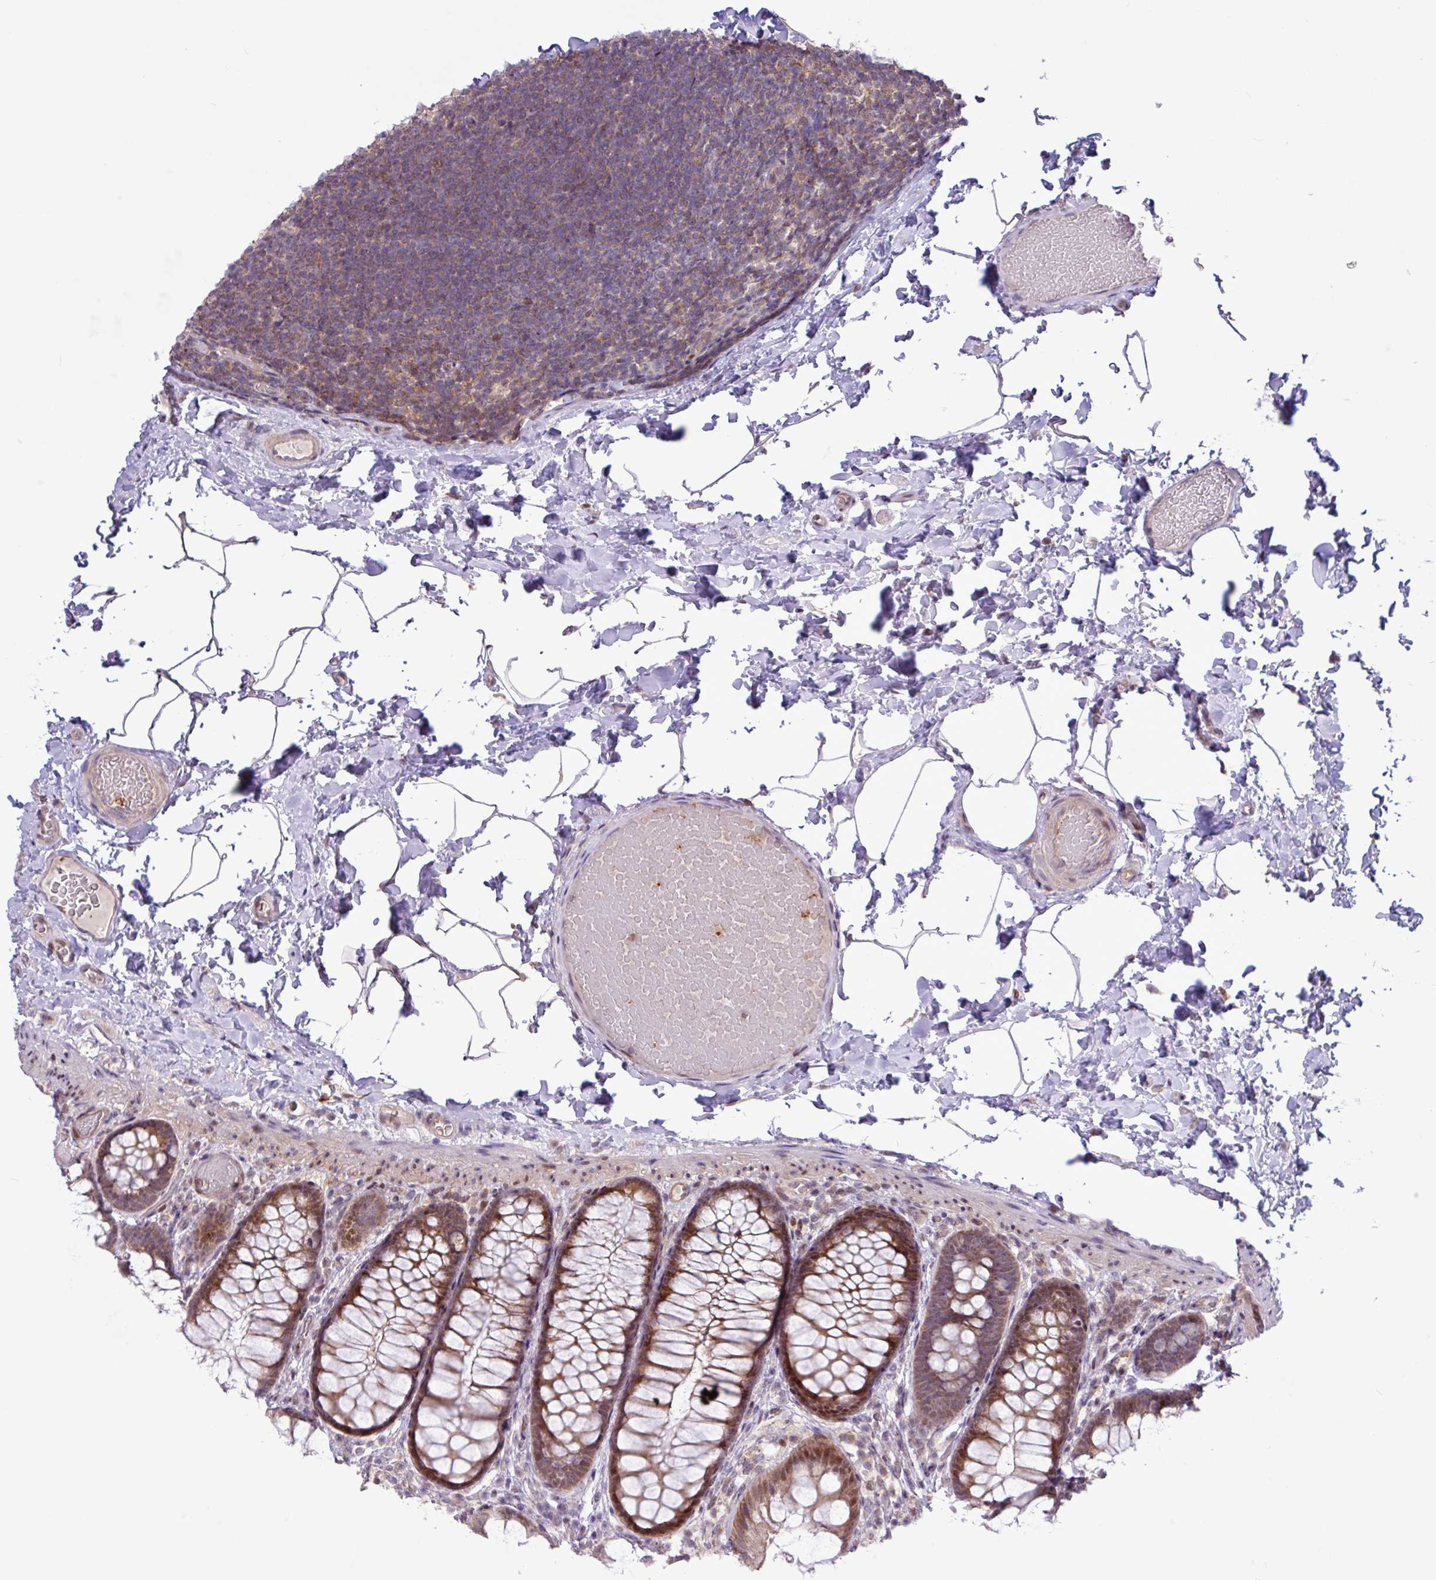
{"staining": {"intensity": "weak", "quantity": "25%-75%", "location": "cytoplasmic/membranous"}, "tissue": "colon", "cell_type": "Endothelial cells", "image_type": "normal", "snomed": [{"axis": "morphology", "description": "Normal tissue, NOS"}, {"axis": "topography", "description": "Colon"}], "caption": "Brown immunohistochemical staining in unremarkable colon exhibits weak cytoplasmic/membranous positivity in about 25%-75% of endothelial cells.", "gene": "RTL3", "patient": {"sex": "male", "age": 46}}